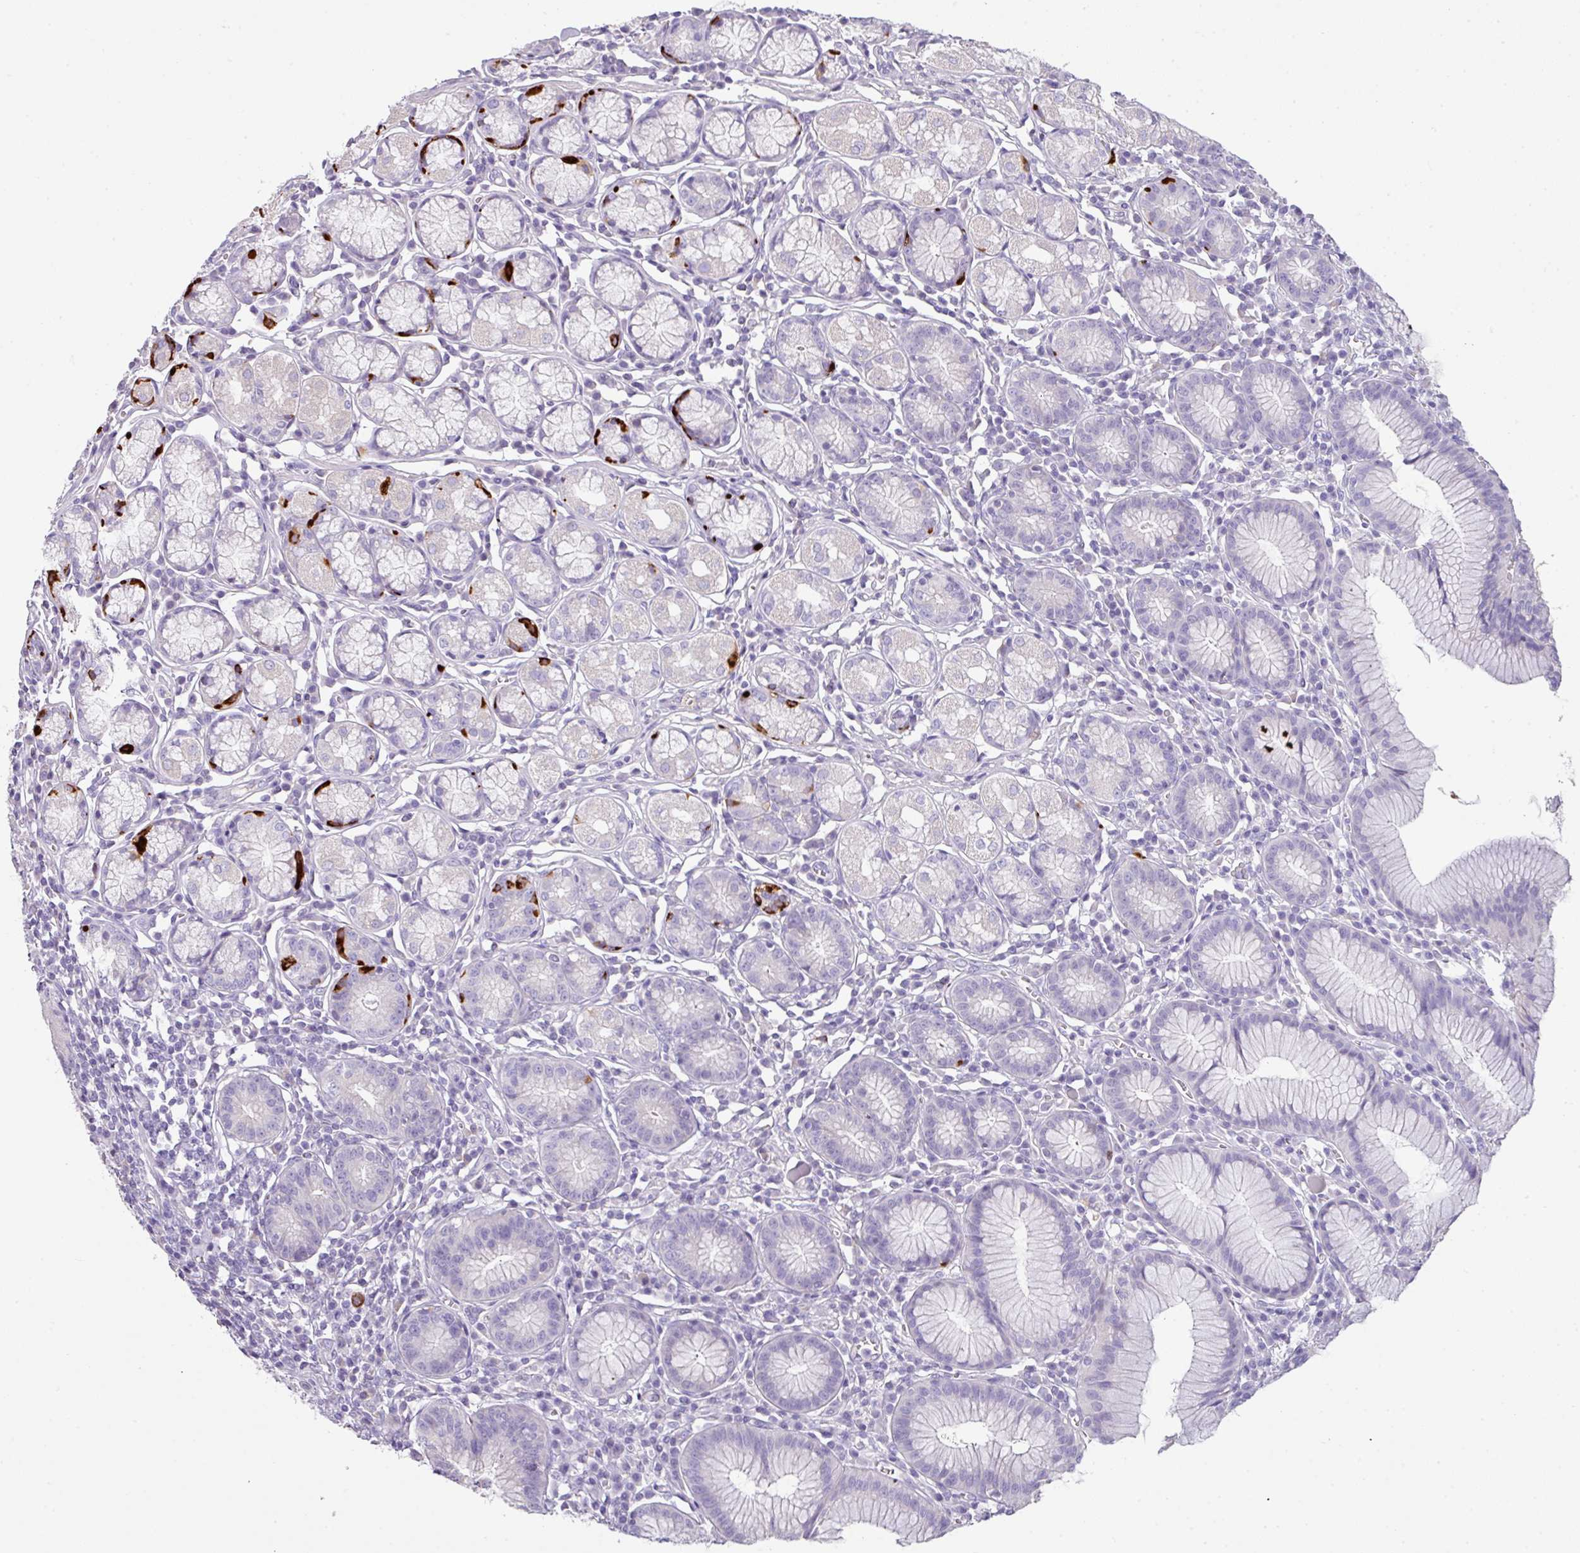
{"staining": {"intensity": "strong", "quantity": "<25%", "location": "cytoplasmic/membranous"}, "tissue": "stomach", "cell_type": "Glandular cells", "image_type": "normal", "snomed": [{"axis": "morphology", "description": "Normal tissue, NOS"}, {"axis": "topography", "description": "Stomach"}], "caption": "The immunohistochemical stain labels strong cytoplasmic/membranous staining in glandular cells of benign stomach. (DAB IHC, brown staining for protein, blue staining for nuclei).", "gene": "OR6C6", "patient": {"sex": "male", "age": 55}}